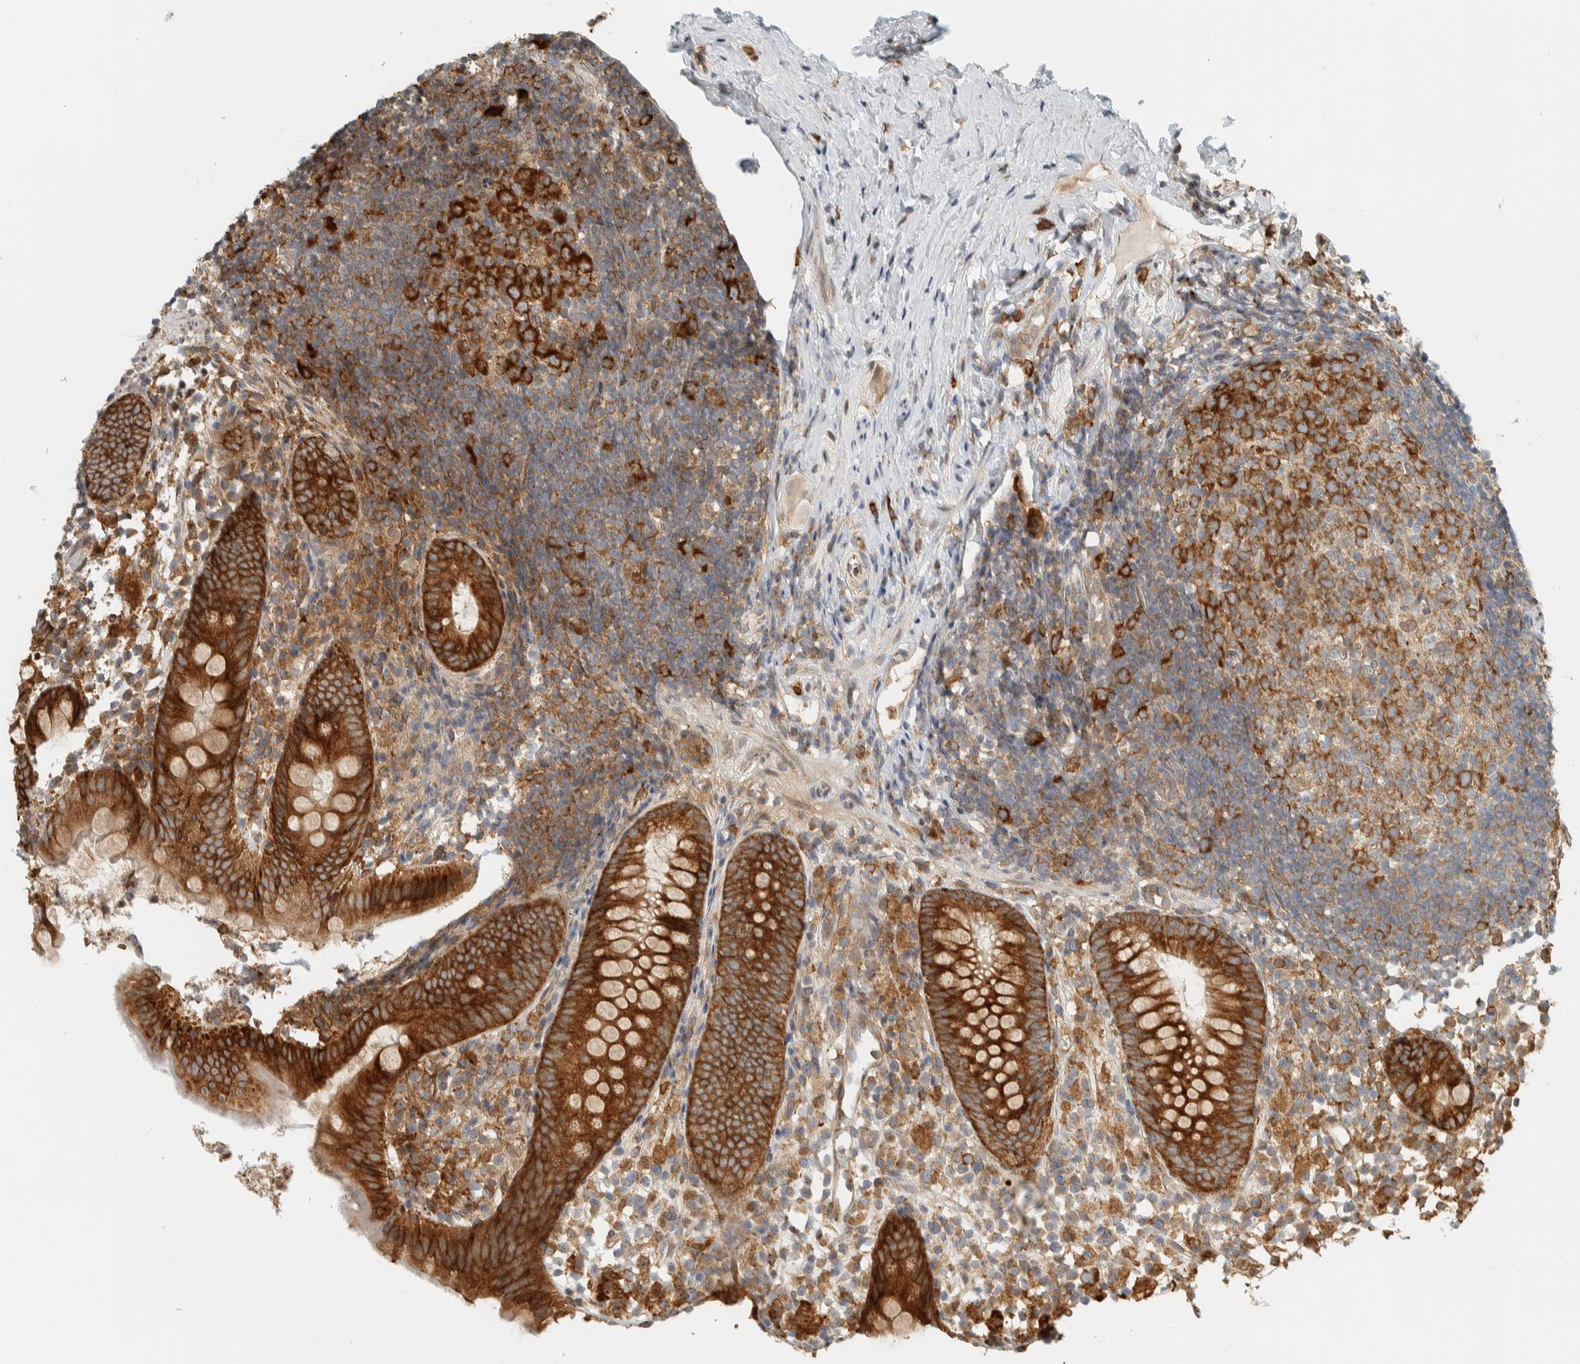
{"staining": {"intensity": "strong", "quantity": ">75%", "location": "cytoplasmic/membranous"}, "tissue": "appendix", "cell_type": "Glandular cells", "image_type": "normal", "snomed": [{"axis": "morphology", "description": "Normal tissue, NOS"}, {"axis": "topography", "description": "Appendix"}], "caption": "Immunohistochemistry image of normal appendix stained for a protein (brown), which displays high levels of strong cytoplasmic/membranous expression in about >75% of glandular cells.", "gene": "LLGL2", "patient": {"sex": "female", "age": 20}}